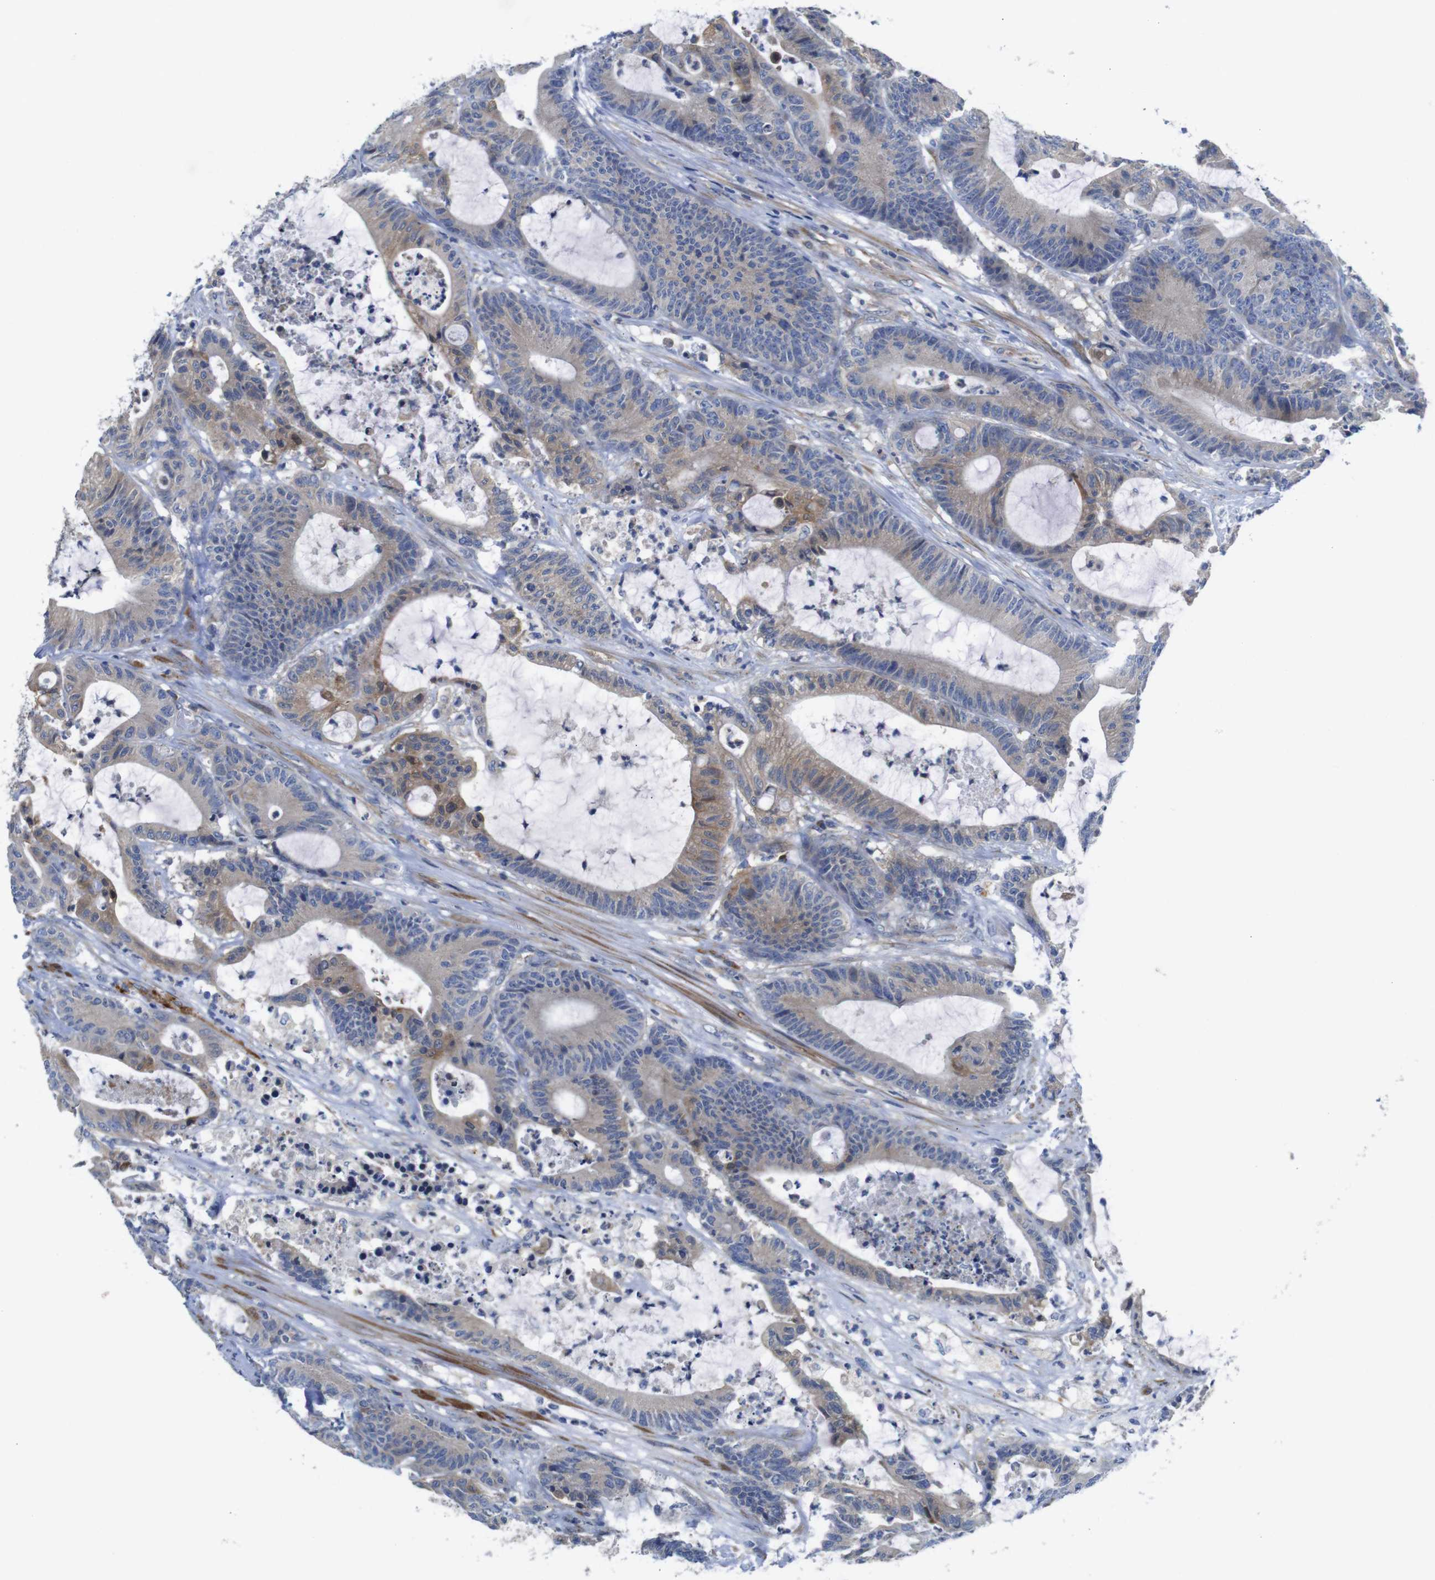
{"staining": {"intensity": "weak", "quantity": ">75%", "location": "cytoplasmic/membranous"}, "tissue": "colorectal cancer", "cell_type": "Tumor cells", "image_type": "cancer", "snomed": [{"axis": "morphology", "description": "Adenocarcinoma, NOS"}, {"axis": "topography", "description": "Colon"}], "caption": "Protein expression analysis of adenocarcinoma (colorectal) demonstrates weak cytoplasmic/membranous staining in about >75% of tumor cells. Ihc stains the protein of interest in brown and the nuclei are stained blue.", "gene": "DDRGK1", "patient": {"sex": "female", "age": 84}}